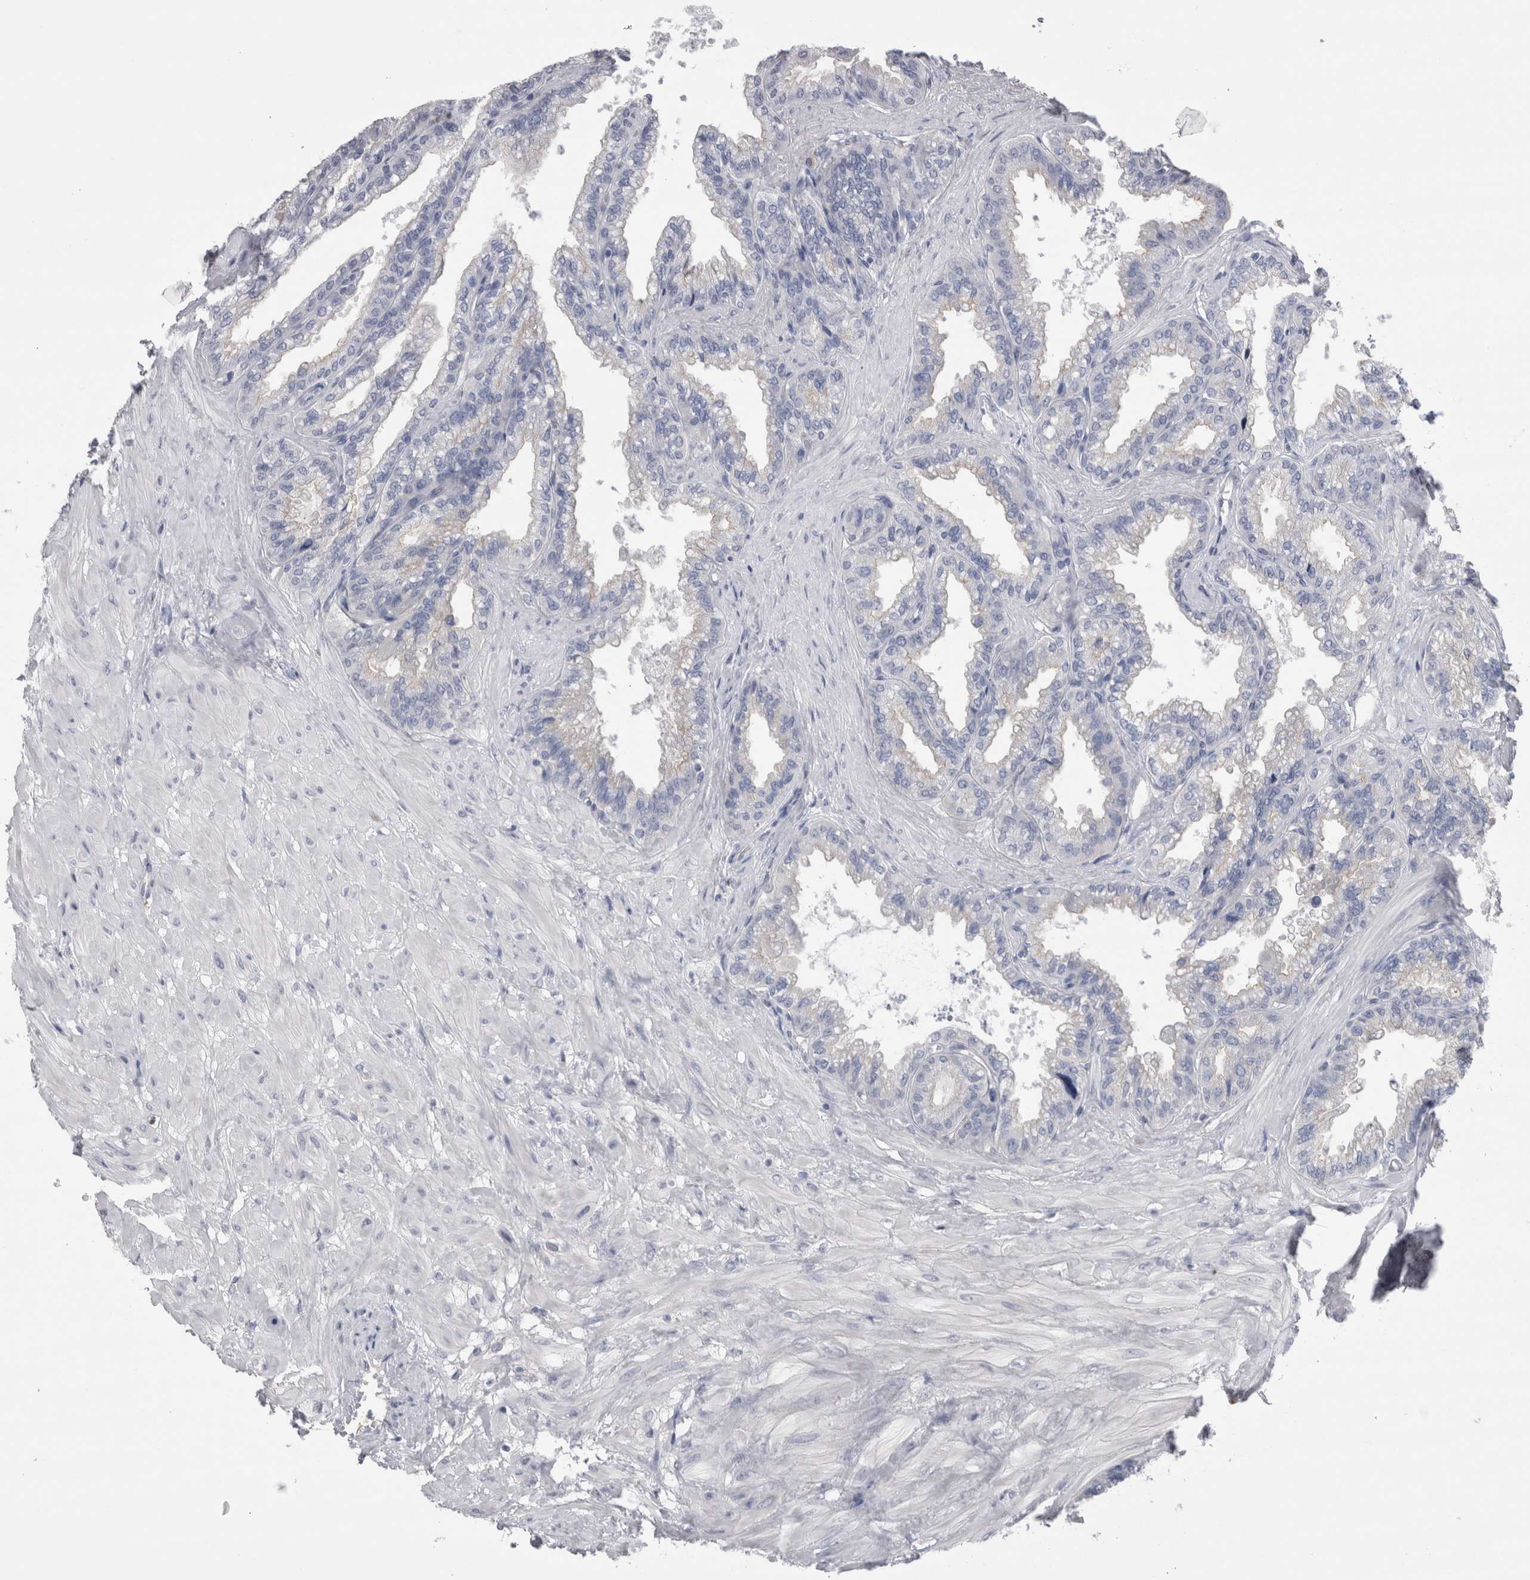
{"staining": {"intensity": "negative", "quantity": "none", "location": "none"}, "tissue": "seminal vesicle", "cell_type": "Glandular cells", "image_type": "normal", "snomed": [{"axis": "morphology", "description": "Normal tissue, NOS"}, {"axis": "topography", "description": "Seminal veicle"}], "caption": "Immunohistochemical staining of benign human seminal vesicle displays no significant positivity in glandular cells.", "gene": "REG1A", "patient": {"sex": "male", "age": 46}}